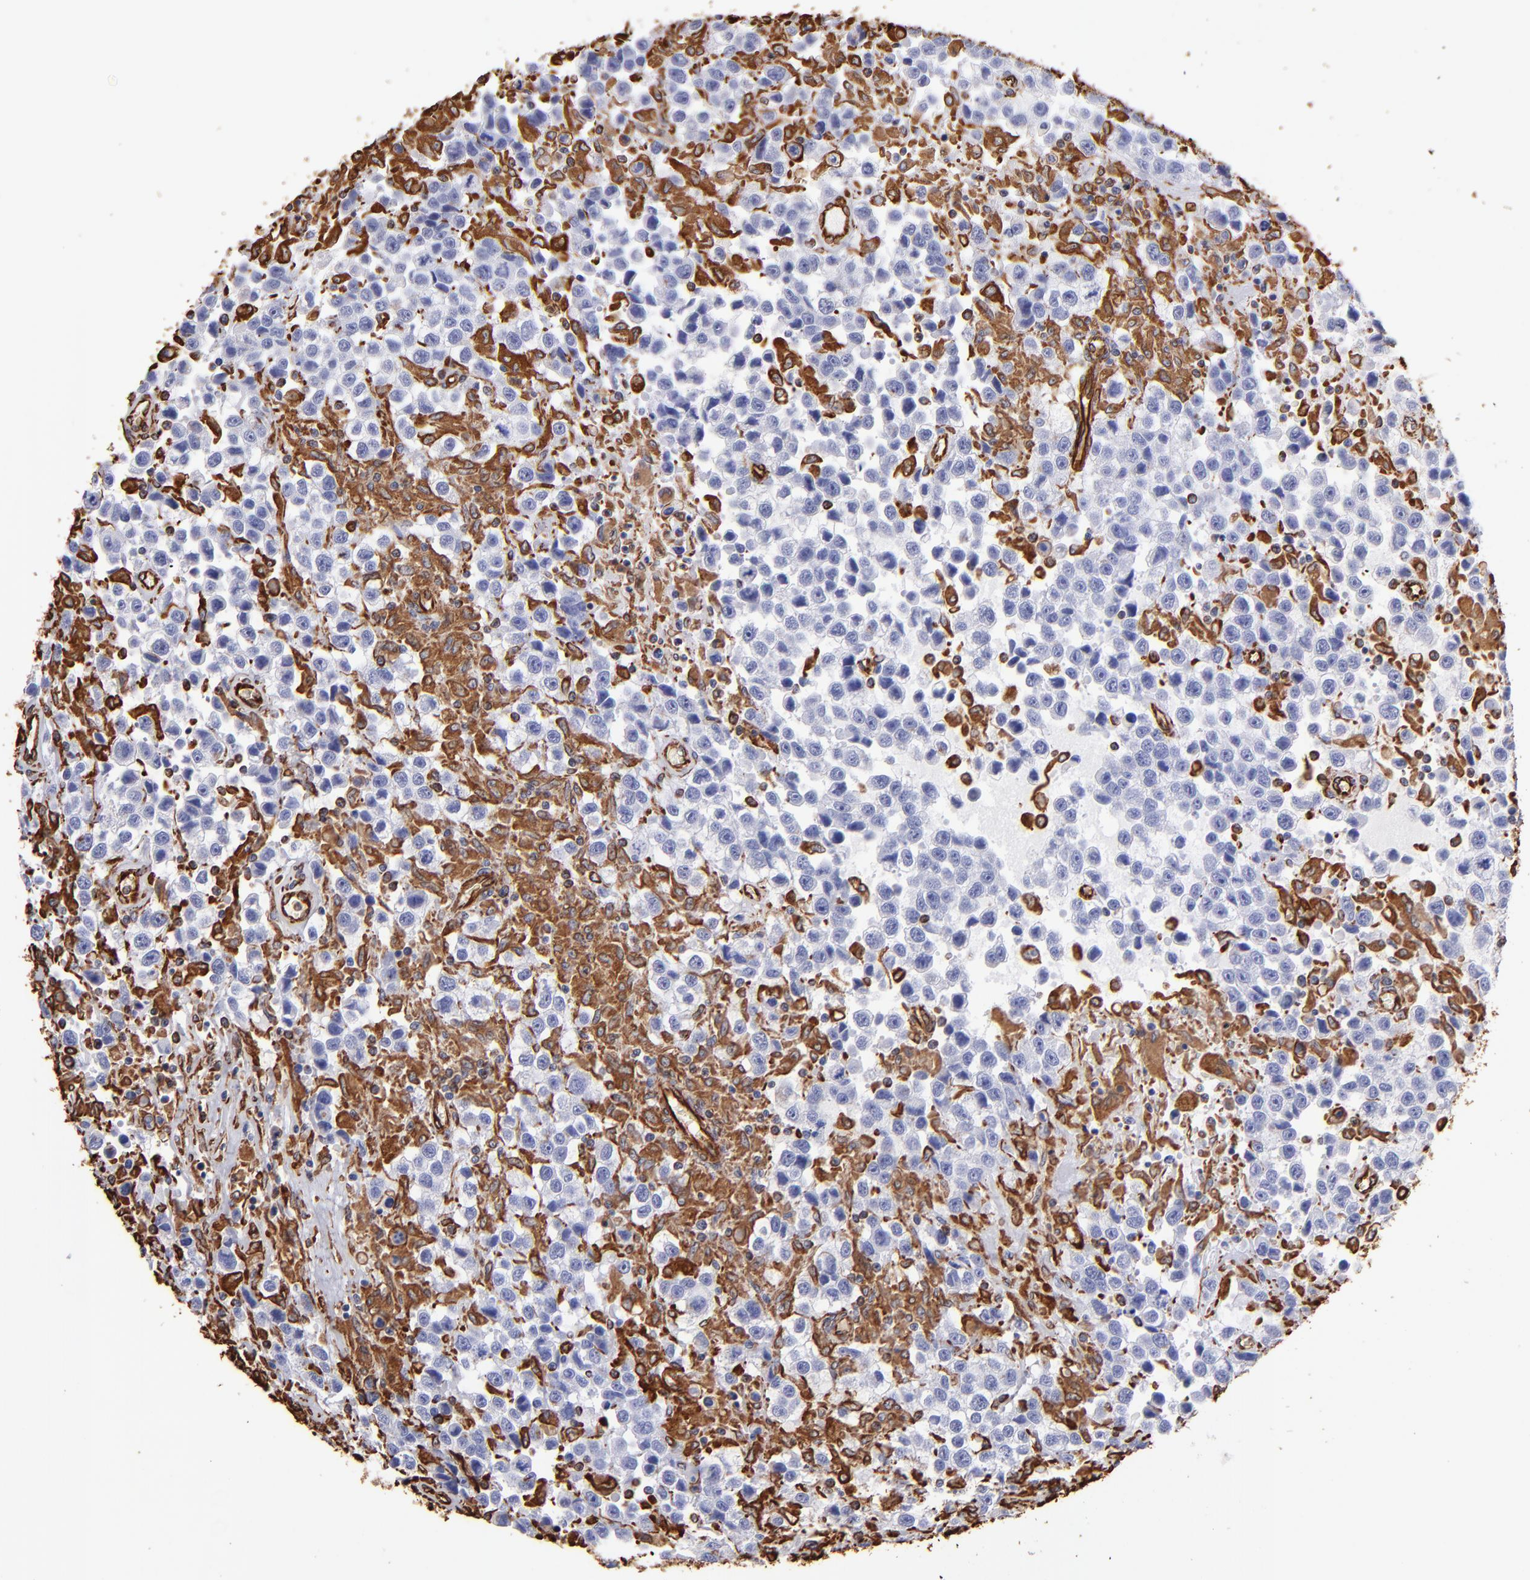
{"staining": {"intensity": "strong", "quantity": "<25%", "location": "cytoplasmic/membranous"}, "tissue": "testis cancer", "cell_type": "Tumor cells", "image_type": "cancer", "snomed": [{"axis": "morphology", "description": "Seminoma, NOS"}, {"axis": "topography", "description": "Testis"}], "caption": "Immunohistochemistry (IHC) (DAB (3,3'-diaminobenzidine)) staining of seminoma (testis) exhibits strong cytoplasmic/membranous protein staining in approximately <25% of tumor cells.", "gene": "VIM", "patient": {"sex": "male", "age": 43}}